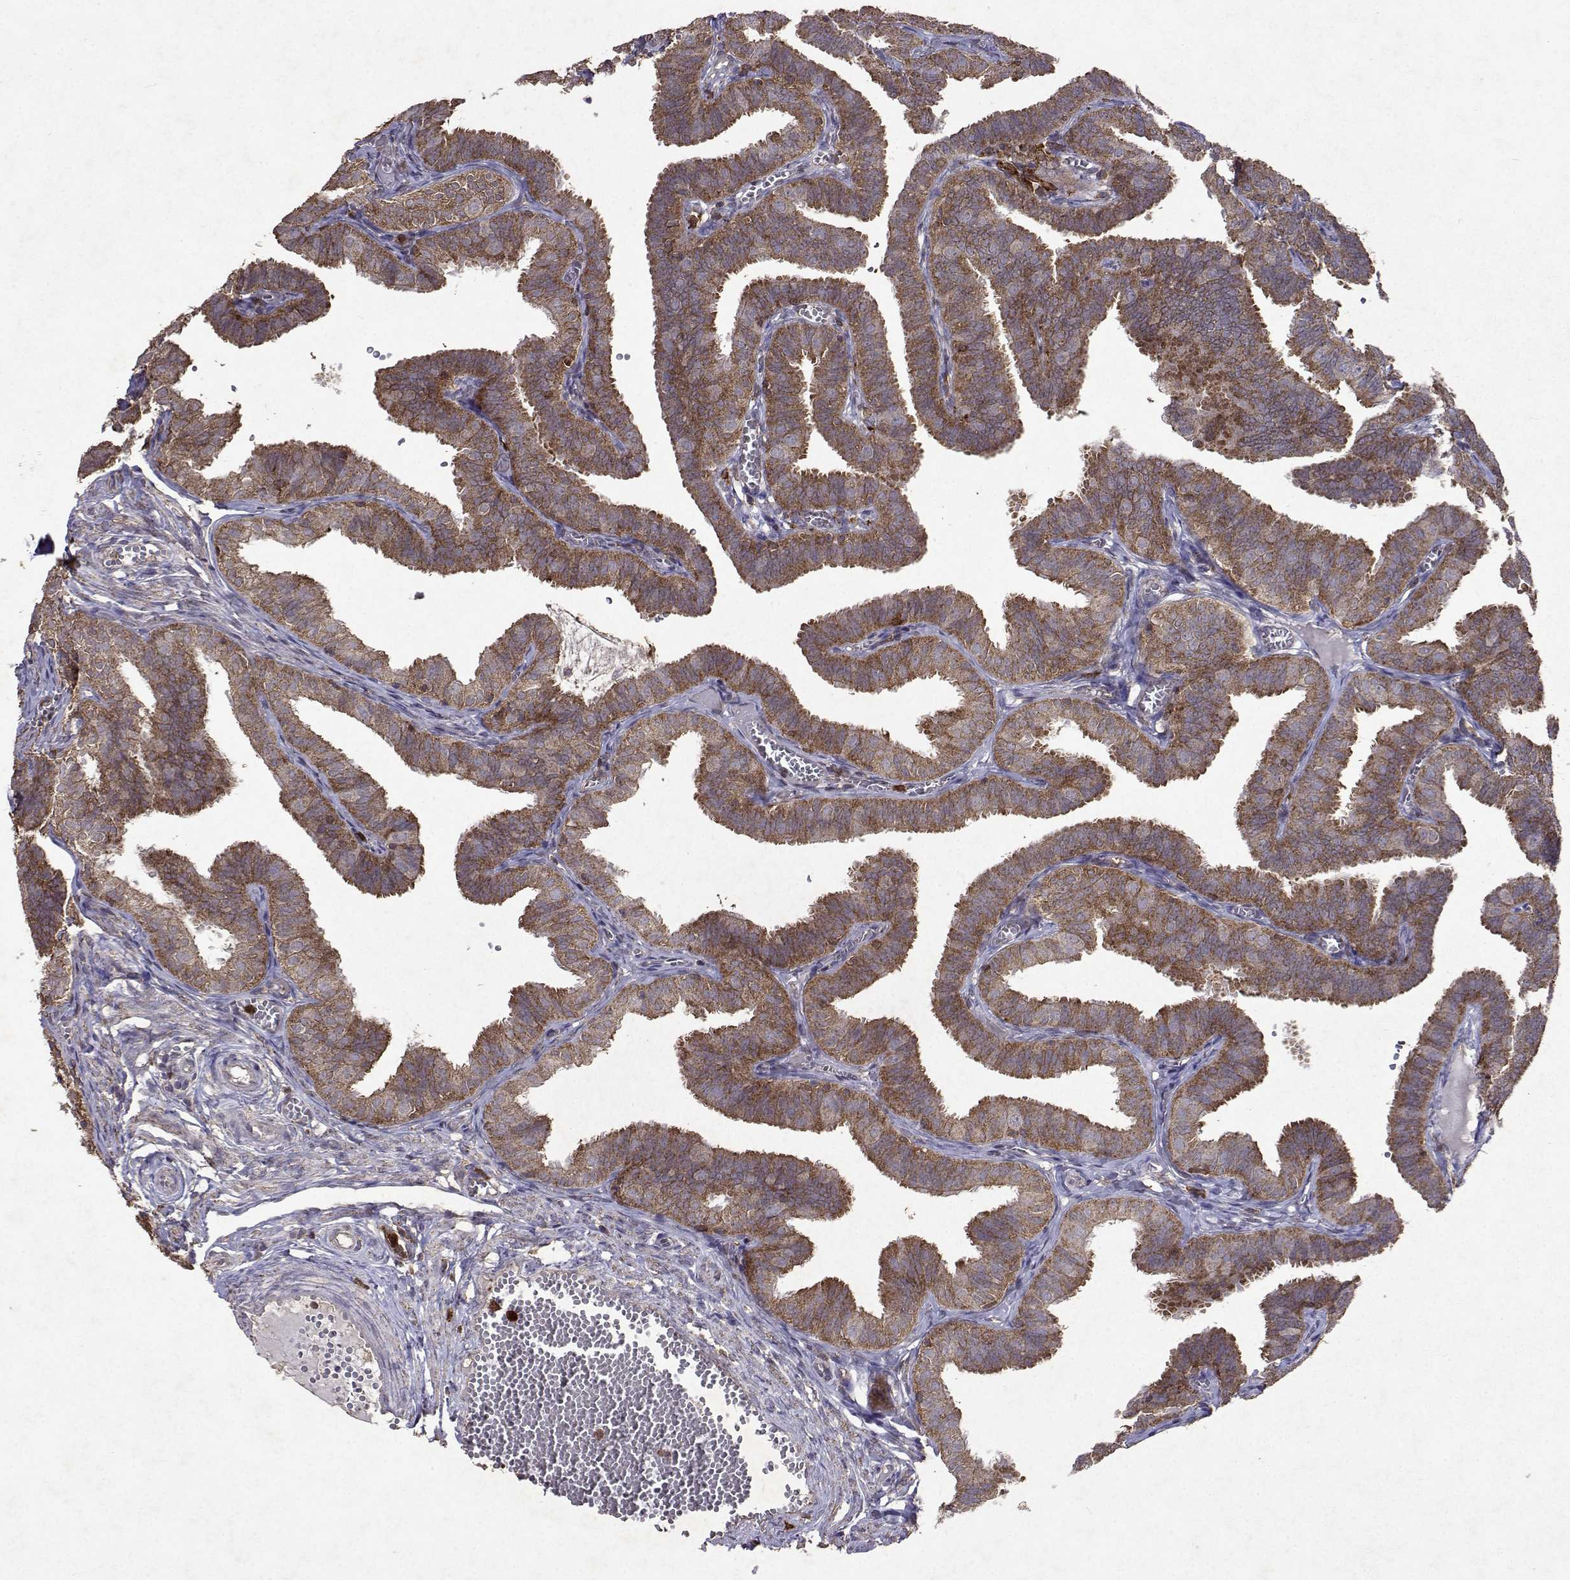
{"staining": {"intensity": "moderate", "quantity": ">75%", "location": "cytoplasmic/membranous"}, "tissue": "fallopian tube", "cell_type": "Glandular cells", "image_type": "normal", "snomed": [{"axis": "morphology", "description": "Normal tissue, NOS"}, {"axis": "topography", "description": "Fallopian tube"}], "caption": "A histopathology image of fallopian tube stained for a protein shows moderate cytoplasmic/membranous brown staining in glandular cells.", "gene": "APAF1", "patient": {"sex": "female", "age": 25}}